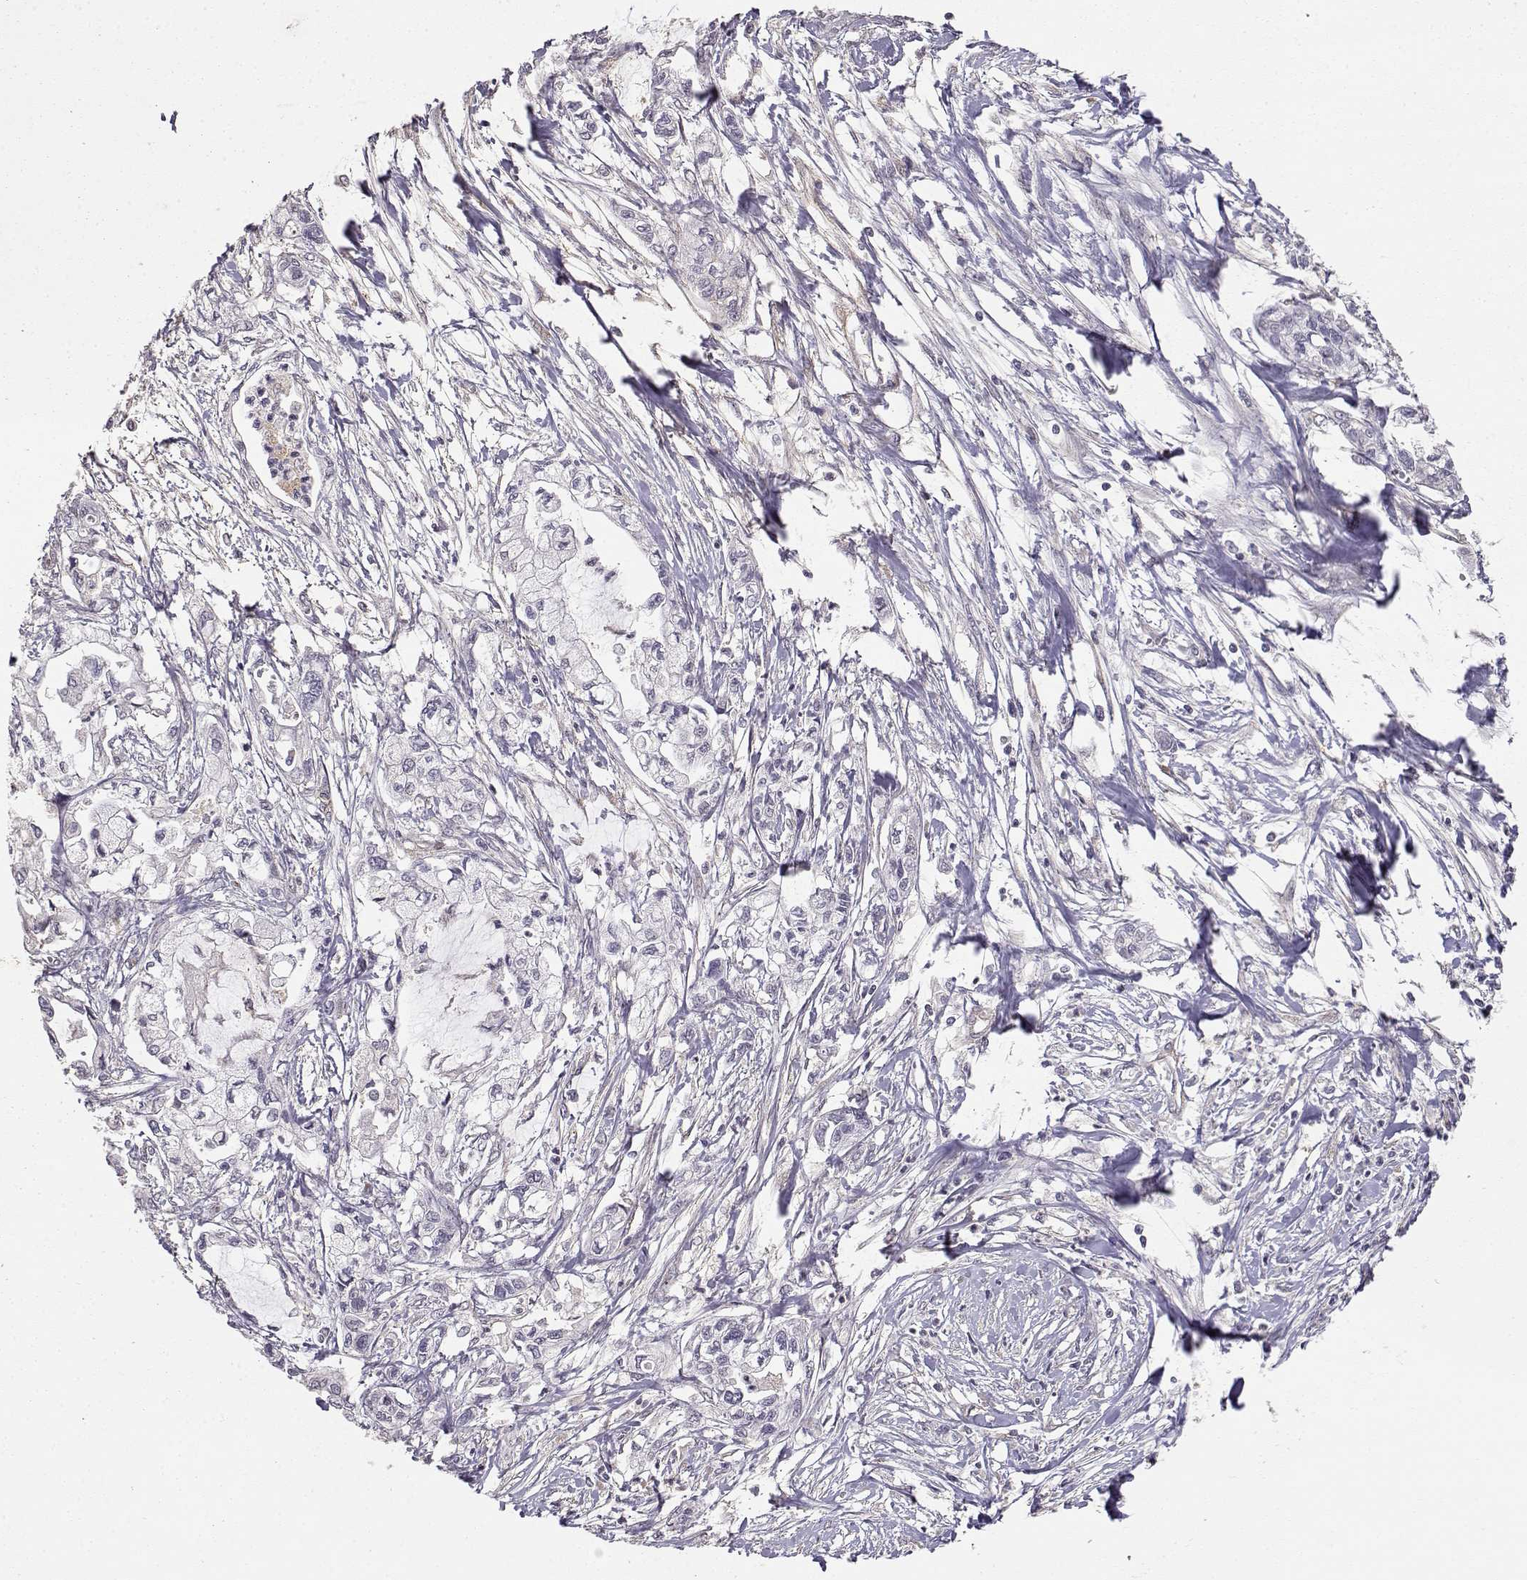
{"staining": {"intensity": "negative", "quantity": "none", "location": "none"}, "tissue": "pancreatic cancer", "cell_type": "Tumor cells", "image_type": "cancer", "snomed": [{"axis": "morphology", "description": "Adenocarcinoma, NOS"}, {"axis": "topography", "description": "Pancreas"}], "caption": "Pancreatic cancer (adenocarcinoma) was stained to show a protein in brown. There is no significant staining in tumor cells. (DAB (3,3'-diaminobenzidine) immunohistochemistry with hematoxylin counter stain).", "gene": "IFITM1", "patient": {"sex": "male", "age": 54}}